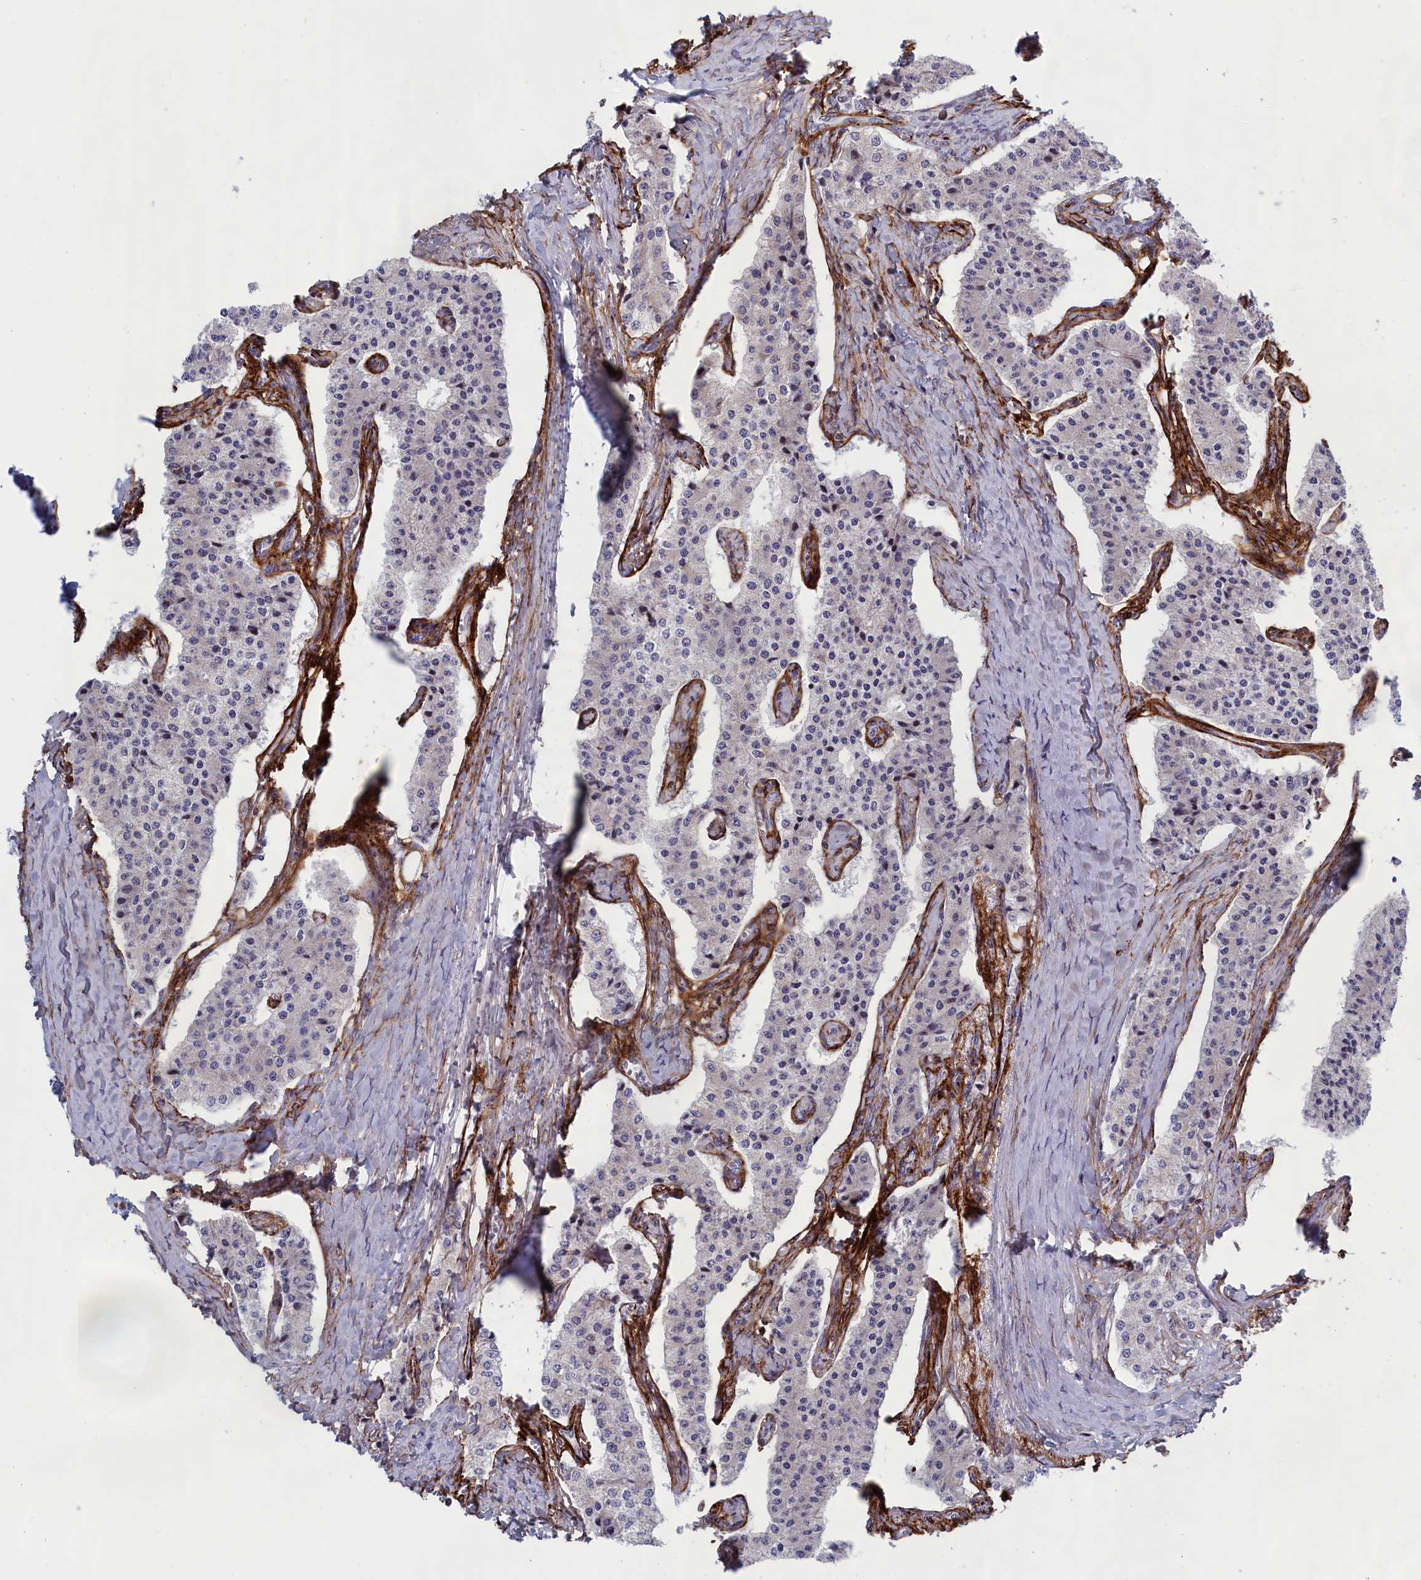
{"staining": {"intensity": "negative", "quantity": "none", "location": "none"}, "tissue": "carcinoid", "cell_type": "Tumor cells", "image_type": "cancer", "snomed": [{"axis": "morphology", "description": "Carcinoid, malignant, NOS"}, {"axis": "topography", "description": "Colon"}], "caption": "Immunohistochemistry (IHC) of carcinoid demonstrates no staining in tumor cells. The staining was performed using DAB to visualize the protein expression in brown, while the nuclei were stained in blue with hematoxylin (Magnification: 20x).", "gene": "PPAN", "patient": {"sex": "female", "age": 52}}